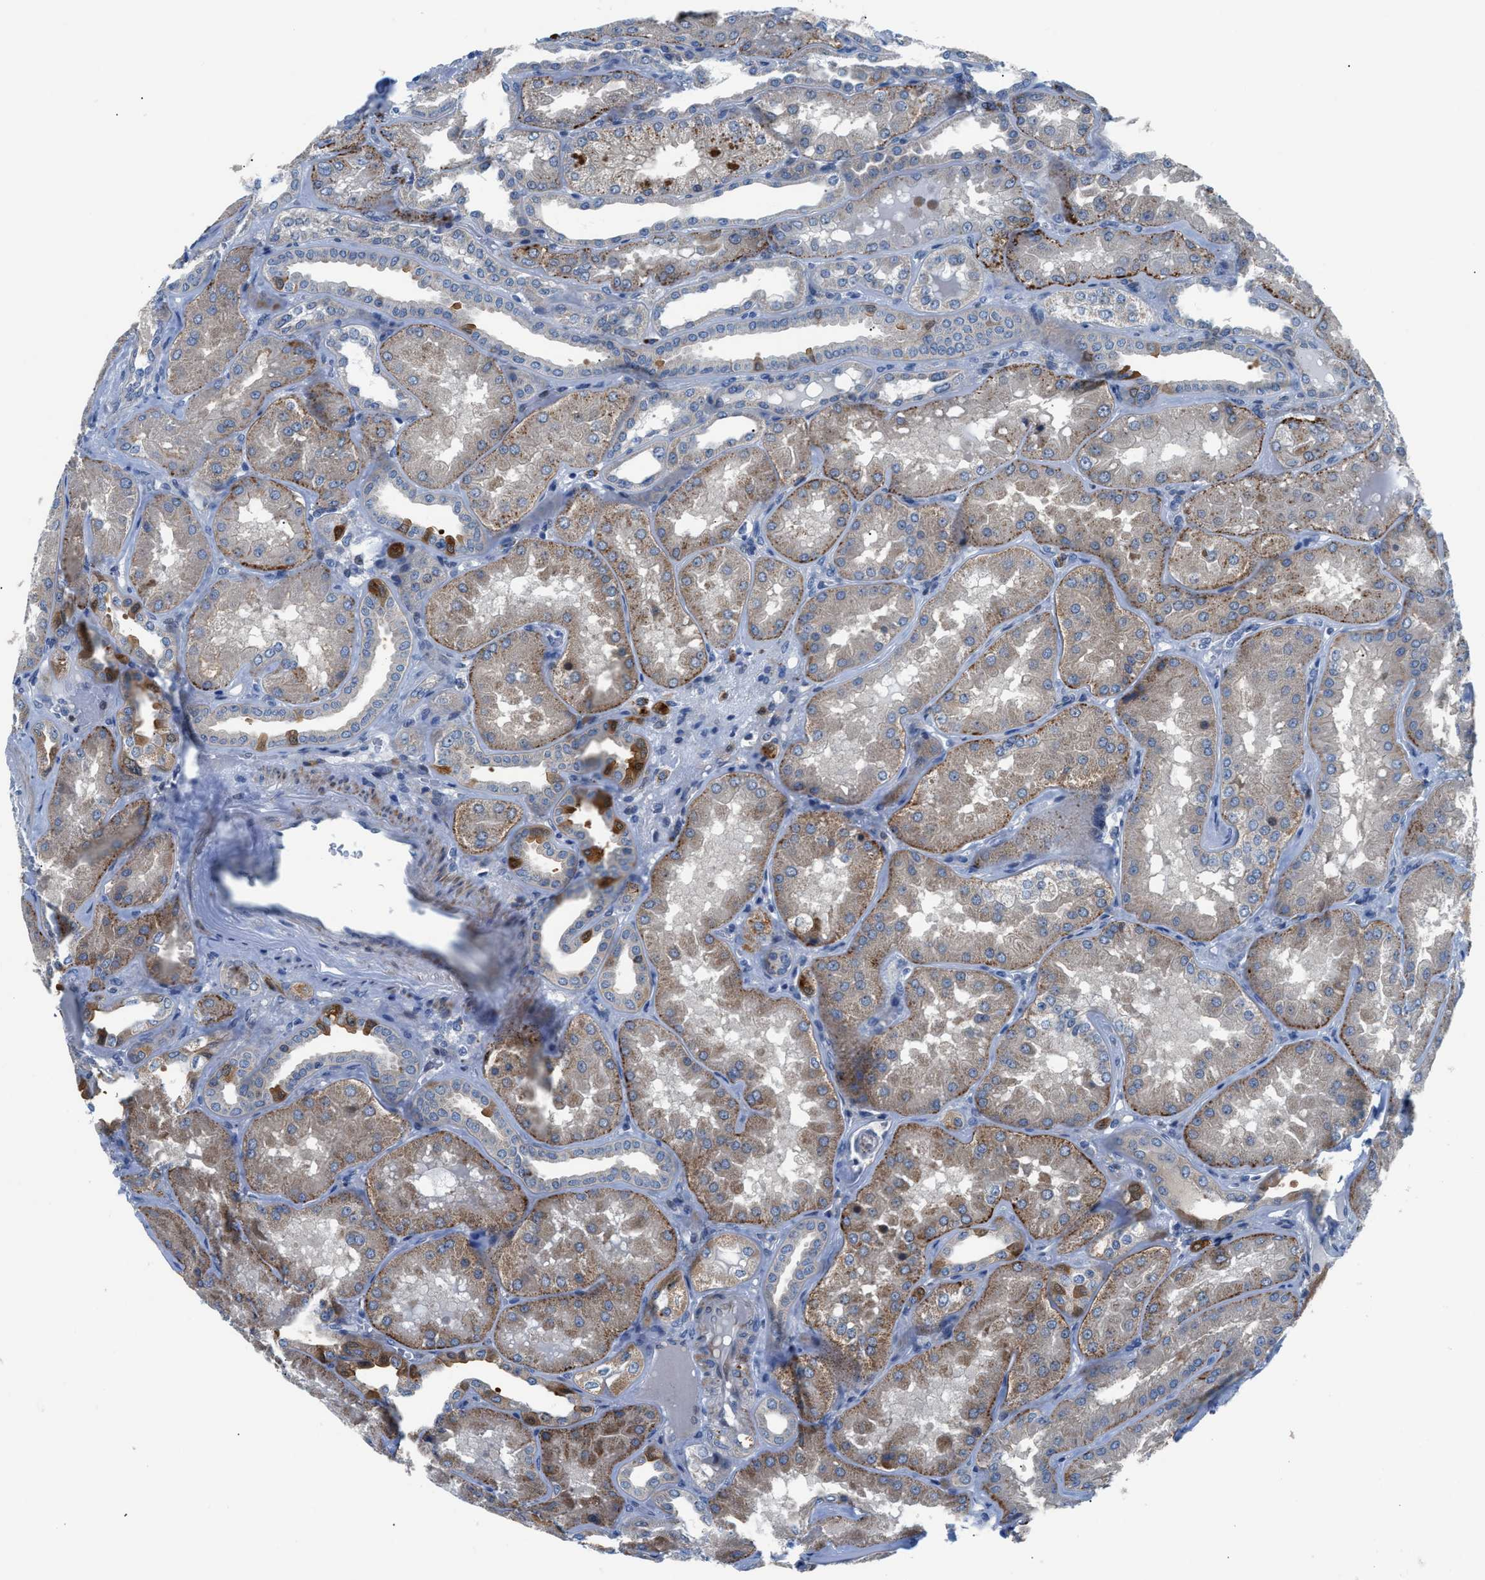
{"staining": {"intensity": "weak", "quantity": "<25%", "location": "cytoplasmic/membranous"}, "tissue": "kidney", "cell_type": "Cells in glomeruli", "image_type": "normal", "snomed": [{"axis": "morphology", "description": "Normal tissue, NOS"}, {"axis": "topography", "description": "Kidney"}], "caption": "High power microscopy image of an immunohistochemistry (IHC) image of unremarkable kidney, revealing no significant staining in cells in glomeruli.", "gene": "UAP1", "patient": {"sex": "female", "age": 56}}